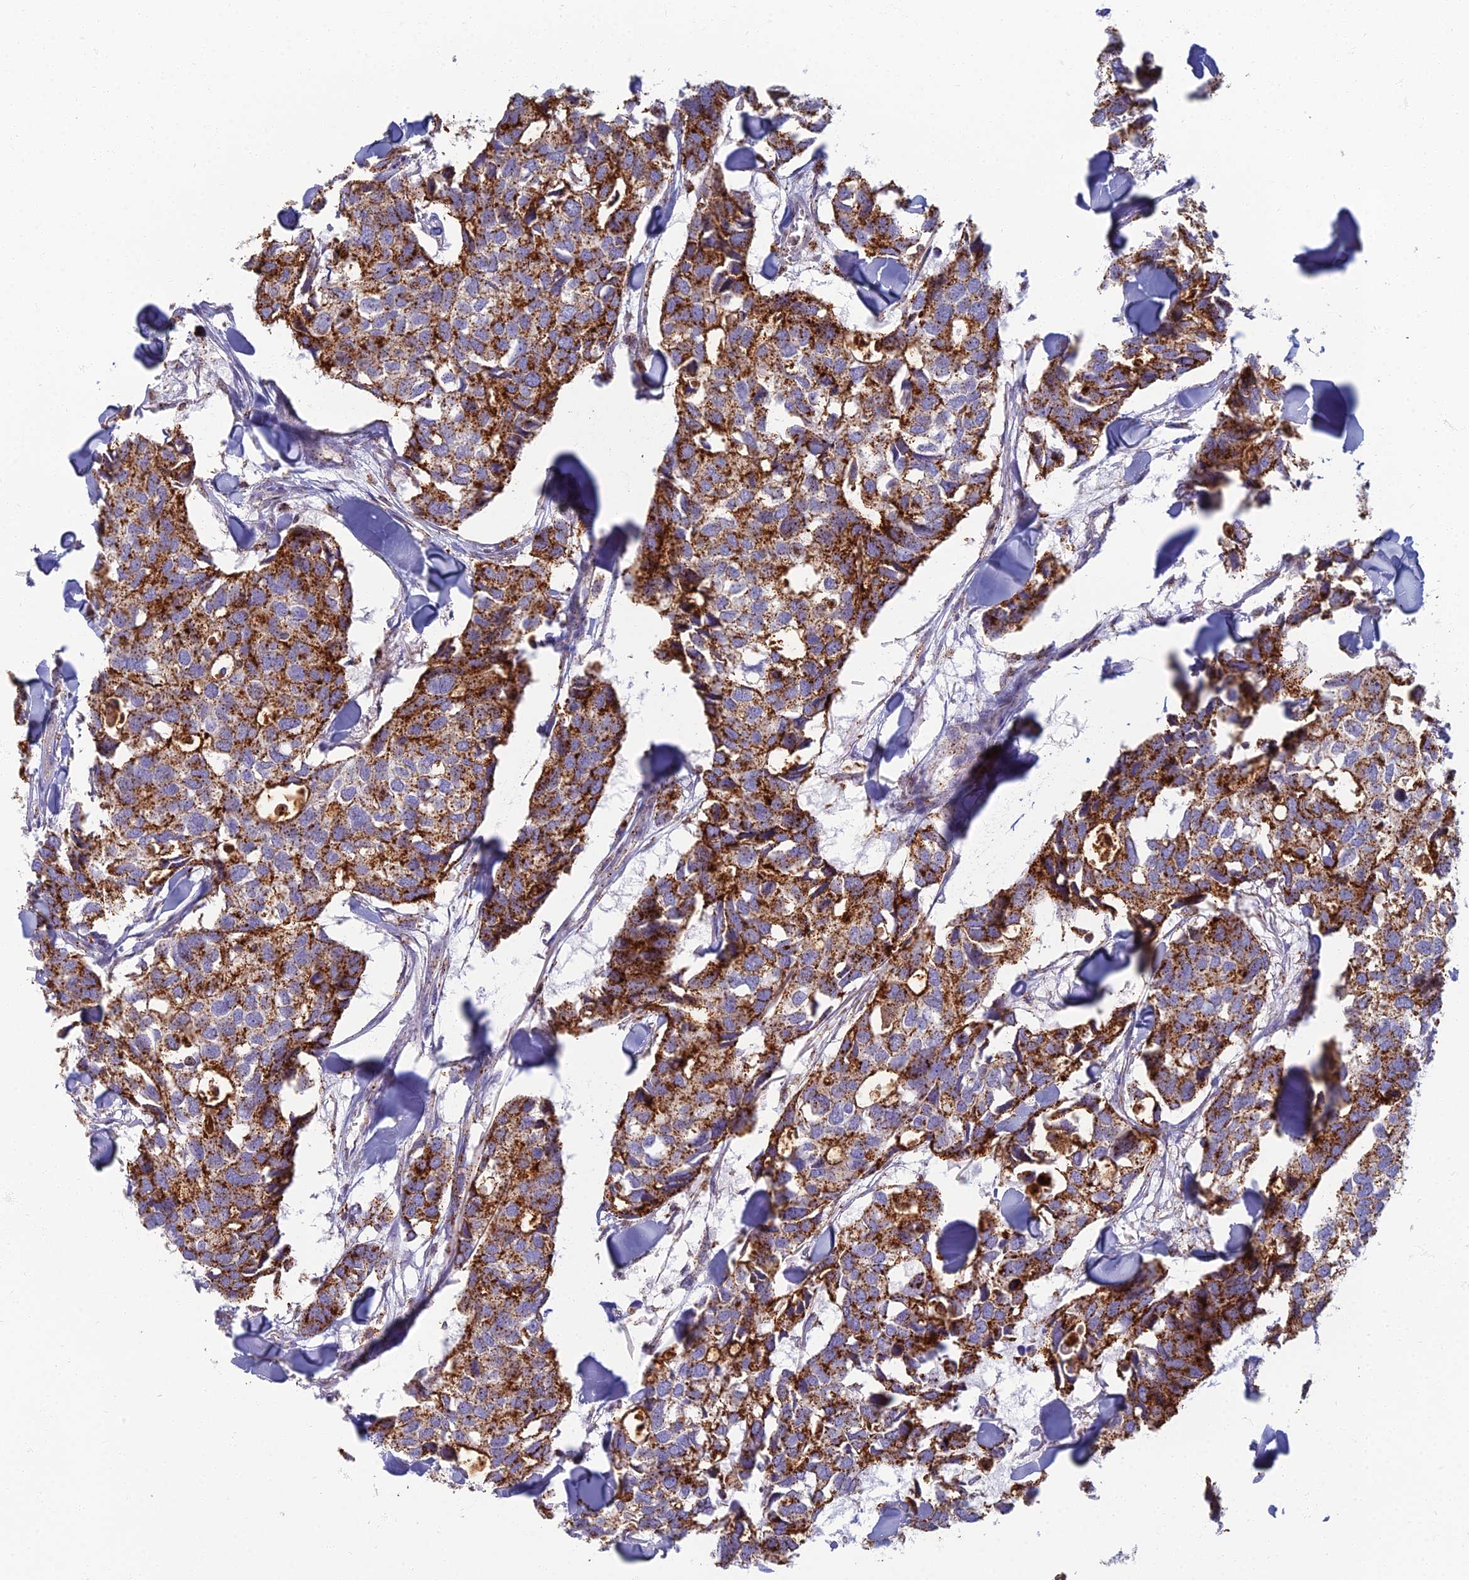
{"staining": {"intensity": "strong", "quantity": ">75%", "location": "cytoplasmic/membranous"}, "tissue": "breast cancer", "cell_type": "Tumor cells", "image_type": "cancer", "snomed": [{"axis": "morphology", "description": "Duct carcinoma"}, {"axis": "topography", "description": "Breast"}], "caption": "Human breast cancer stained with a protein marker shows strong staining in tumor cells.", "gene": "CHMP4B", "patient": {"sex": "female", "age": 83}}